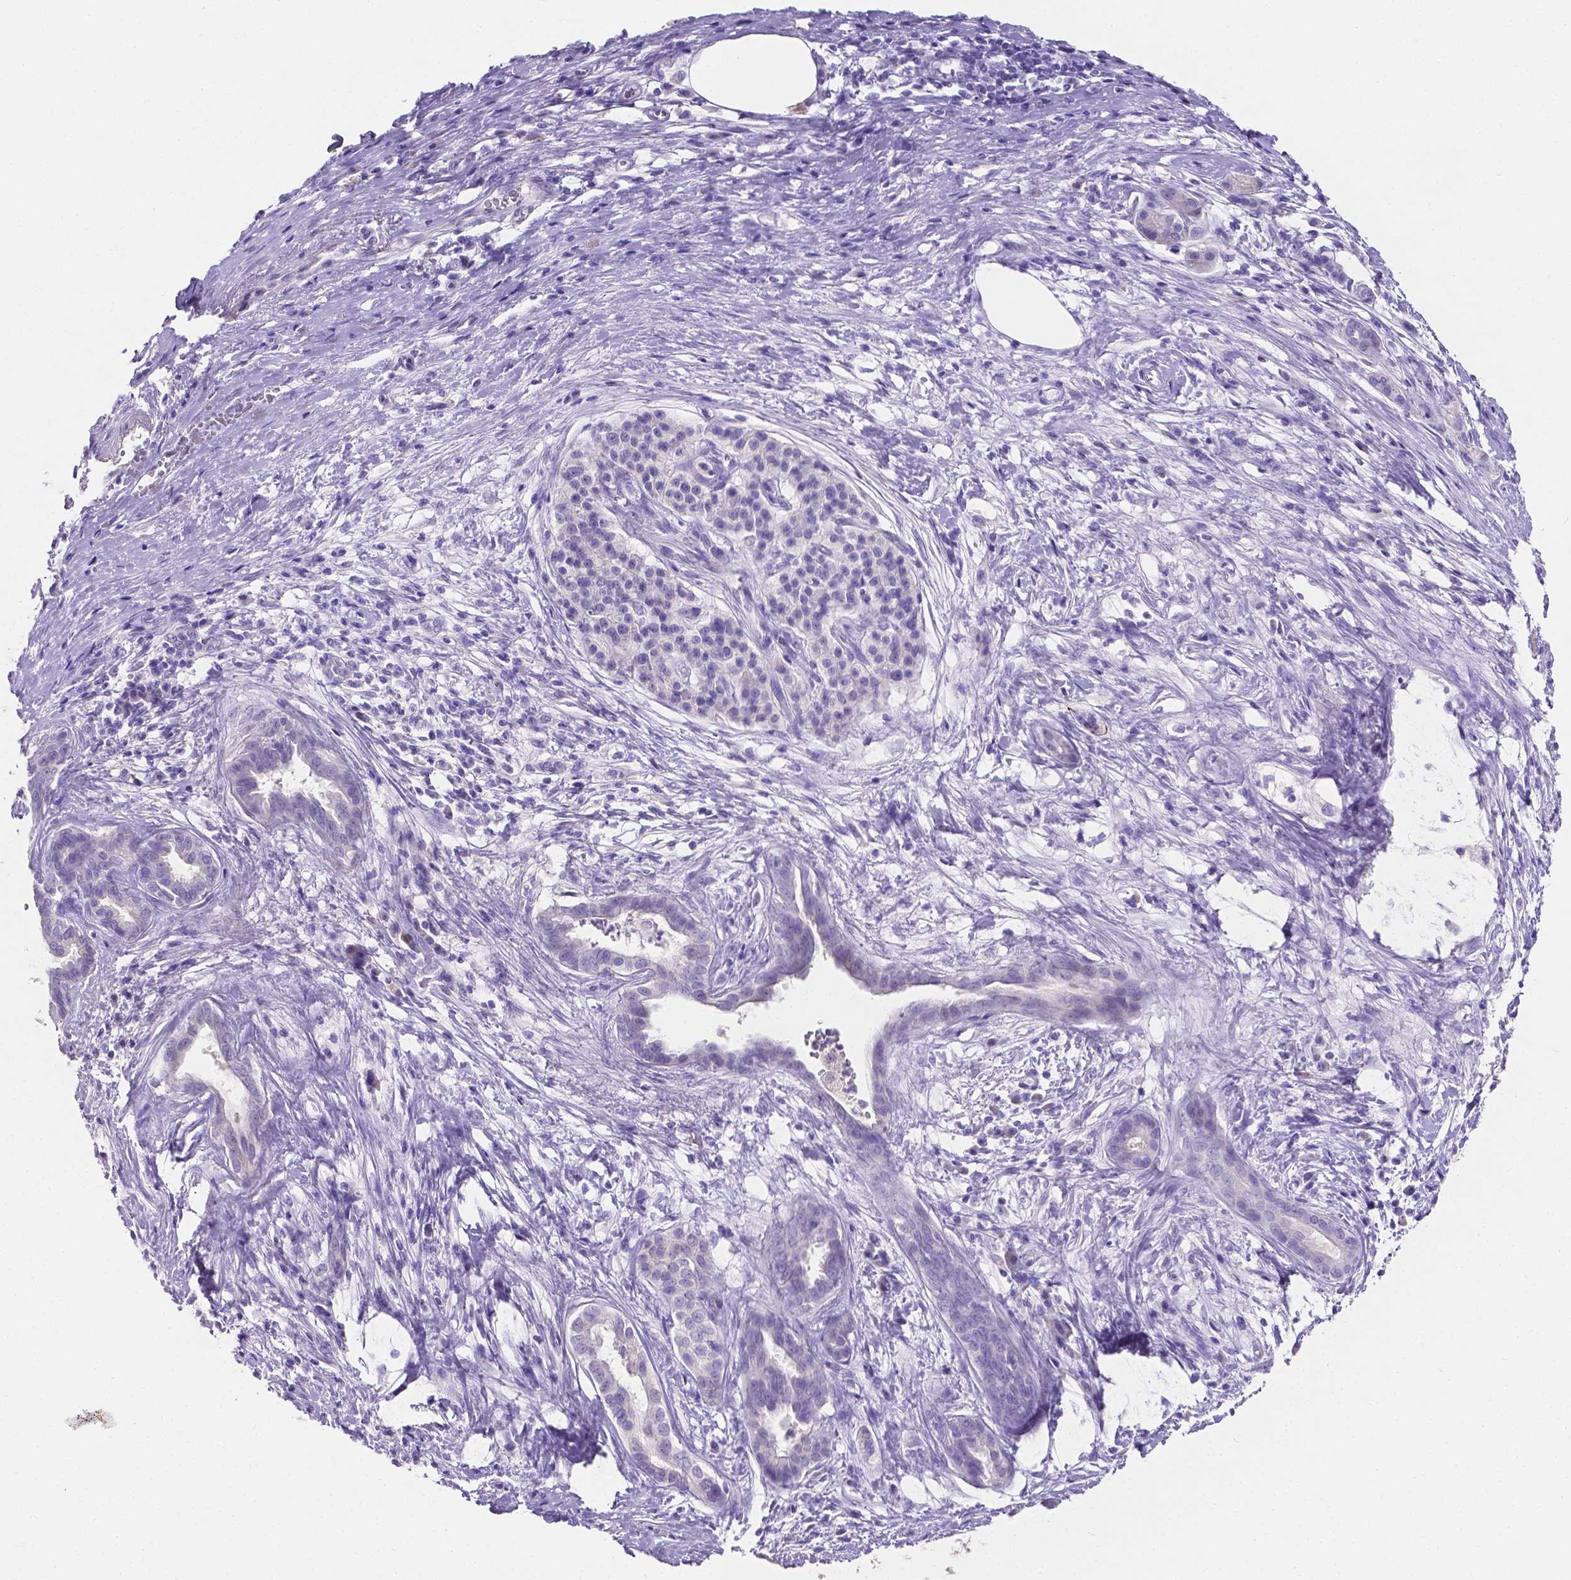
{"staining": {"intensity": "negative", "quantity": "none", "location": "none"}, "tissue": "pancreatic cancer", "cell_type": "Tumor cells", "image_type": "cancer", "snomed": [{"axis": "morphology", "description": "Adenocarcinoma, NOS"}, {"axis": "topography", "description": "Pancreas"}], "caption": "Pancreatic cancer was stained to show a protein in brown. There is no significant expression in tumor cells.", "gene": "SLC22A2", "patient": {"sex": "male", "age": 63}}